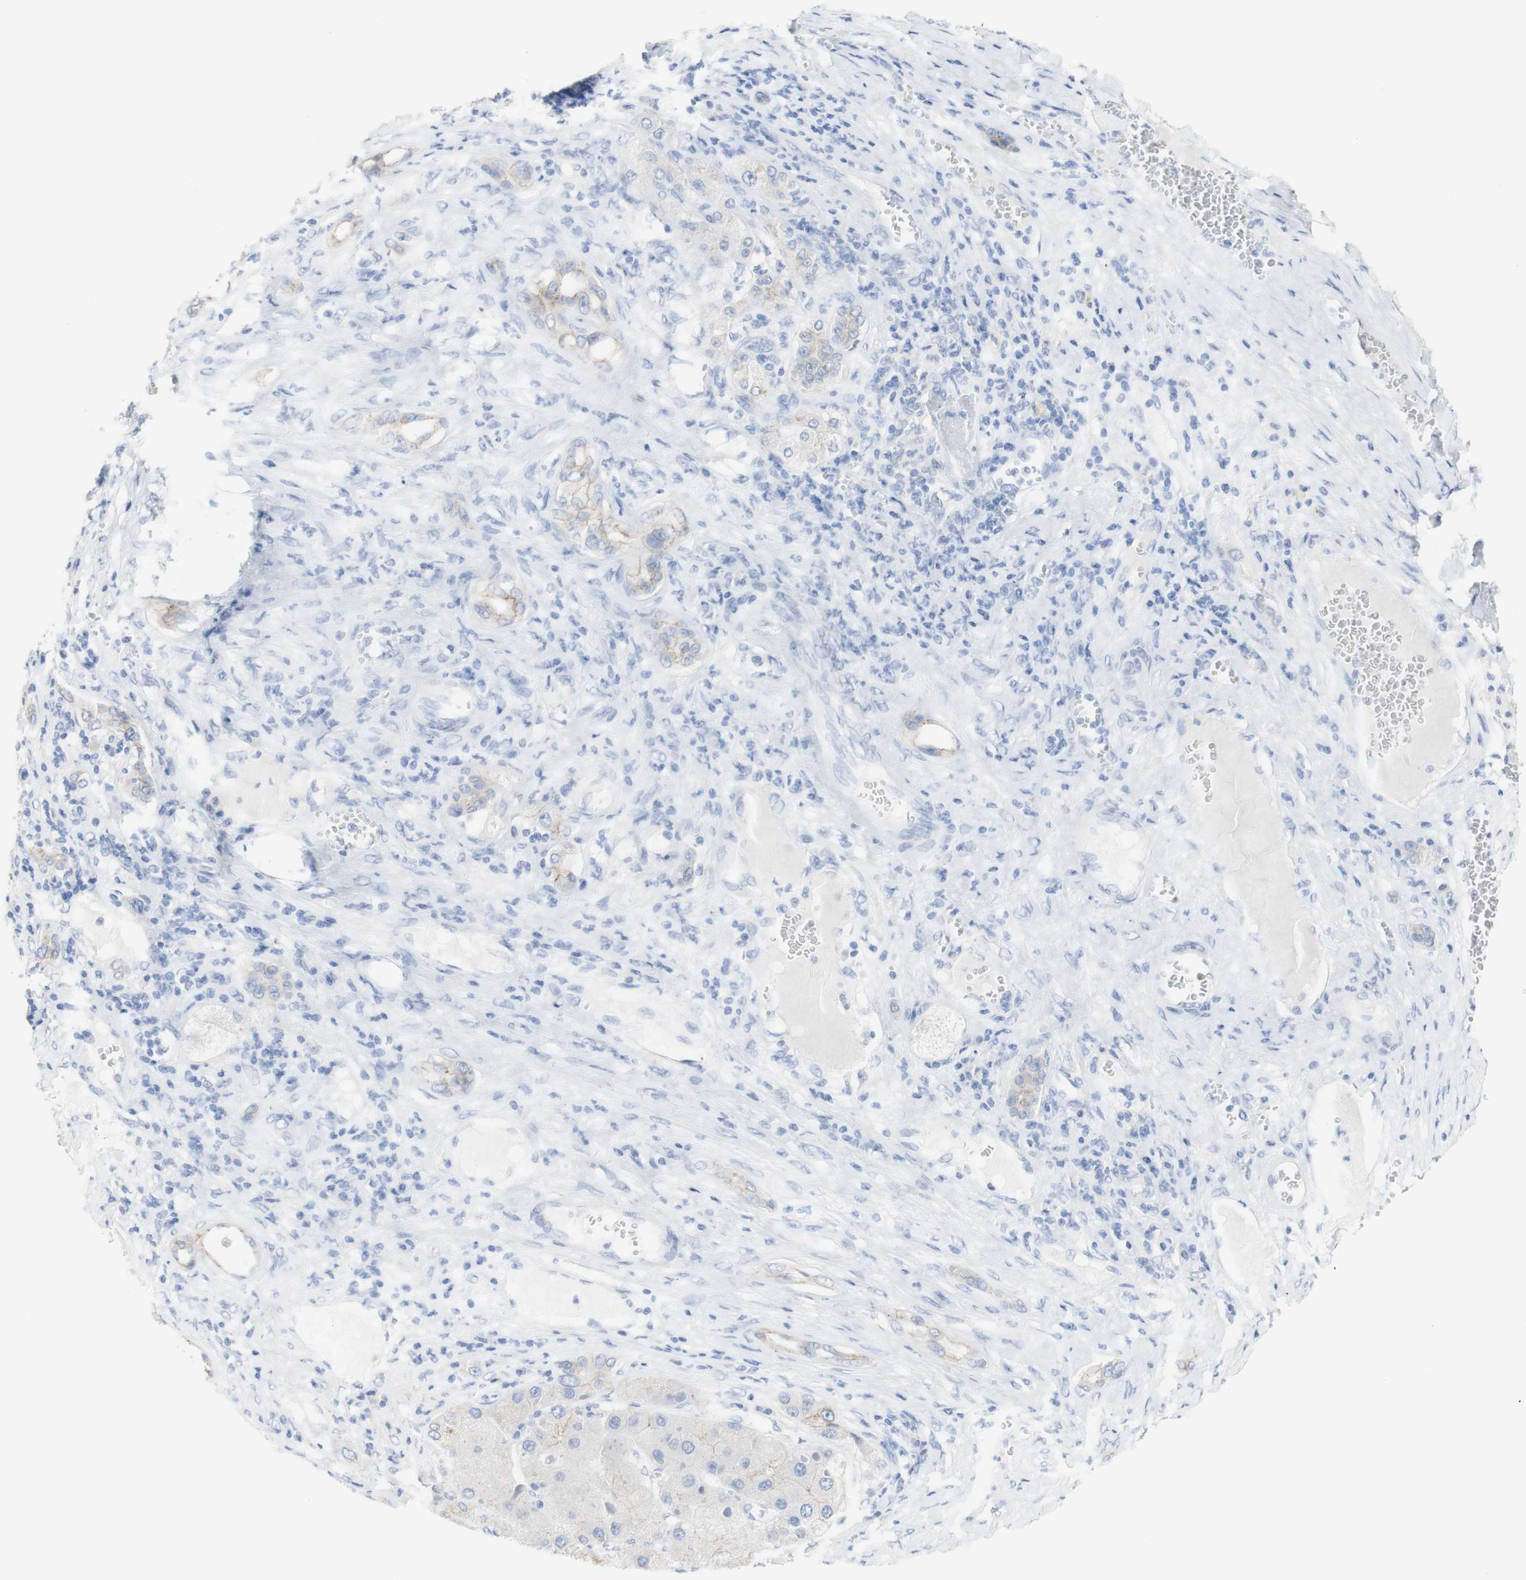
{"staining": {"intensity": "weak", "quantity": "25%-75%", "location": "cytoplasmic/membranous"}, "tissue": "liver cancer", "cell_type": "Tumor cells", "image_type": "cancer", "snomed": [{"axis": "morphology", "description": "Carcinoma, Hepatocellular, NOS"}, {"axis": "topography", "description": "Liver"}], "caption": "High-magnification brightfield microscopy of liver cancer stained with DAB (3,3'-diaminobenzidine) (brown) and counterstained with hematoxylin (blue). tumor cells exhibit weak cytoplasmic/membranous staining is seen in about25%-75% of cells.", "gene": "DSC2", "patient": {"sex": "female", "age": 73}}